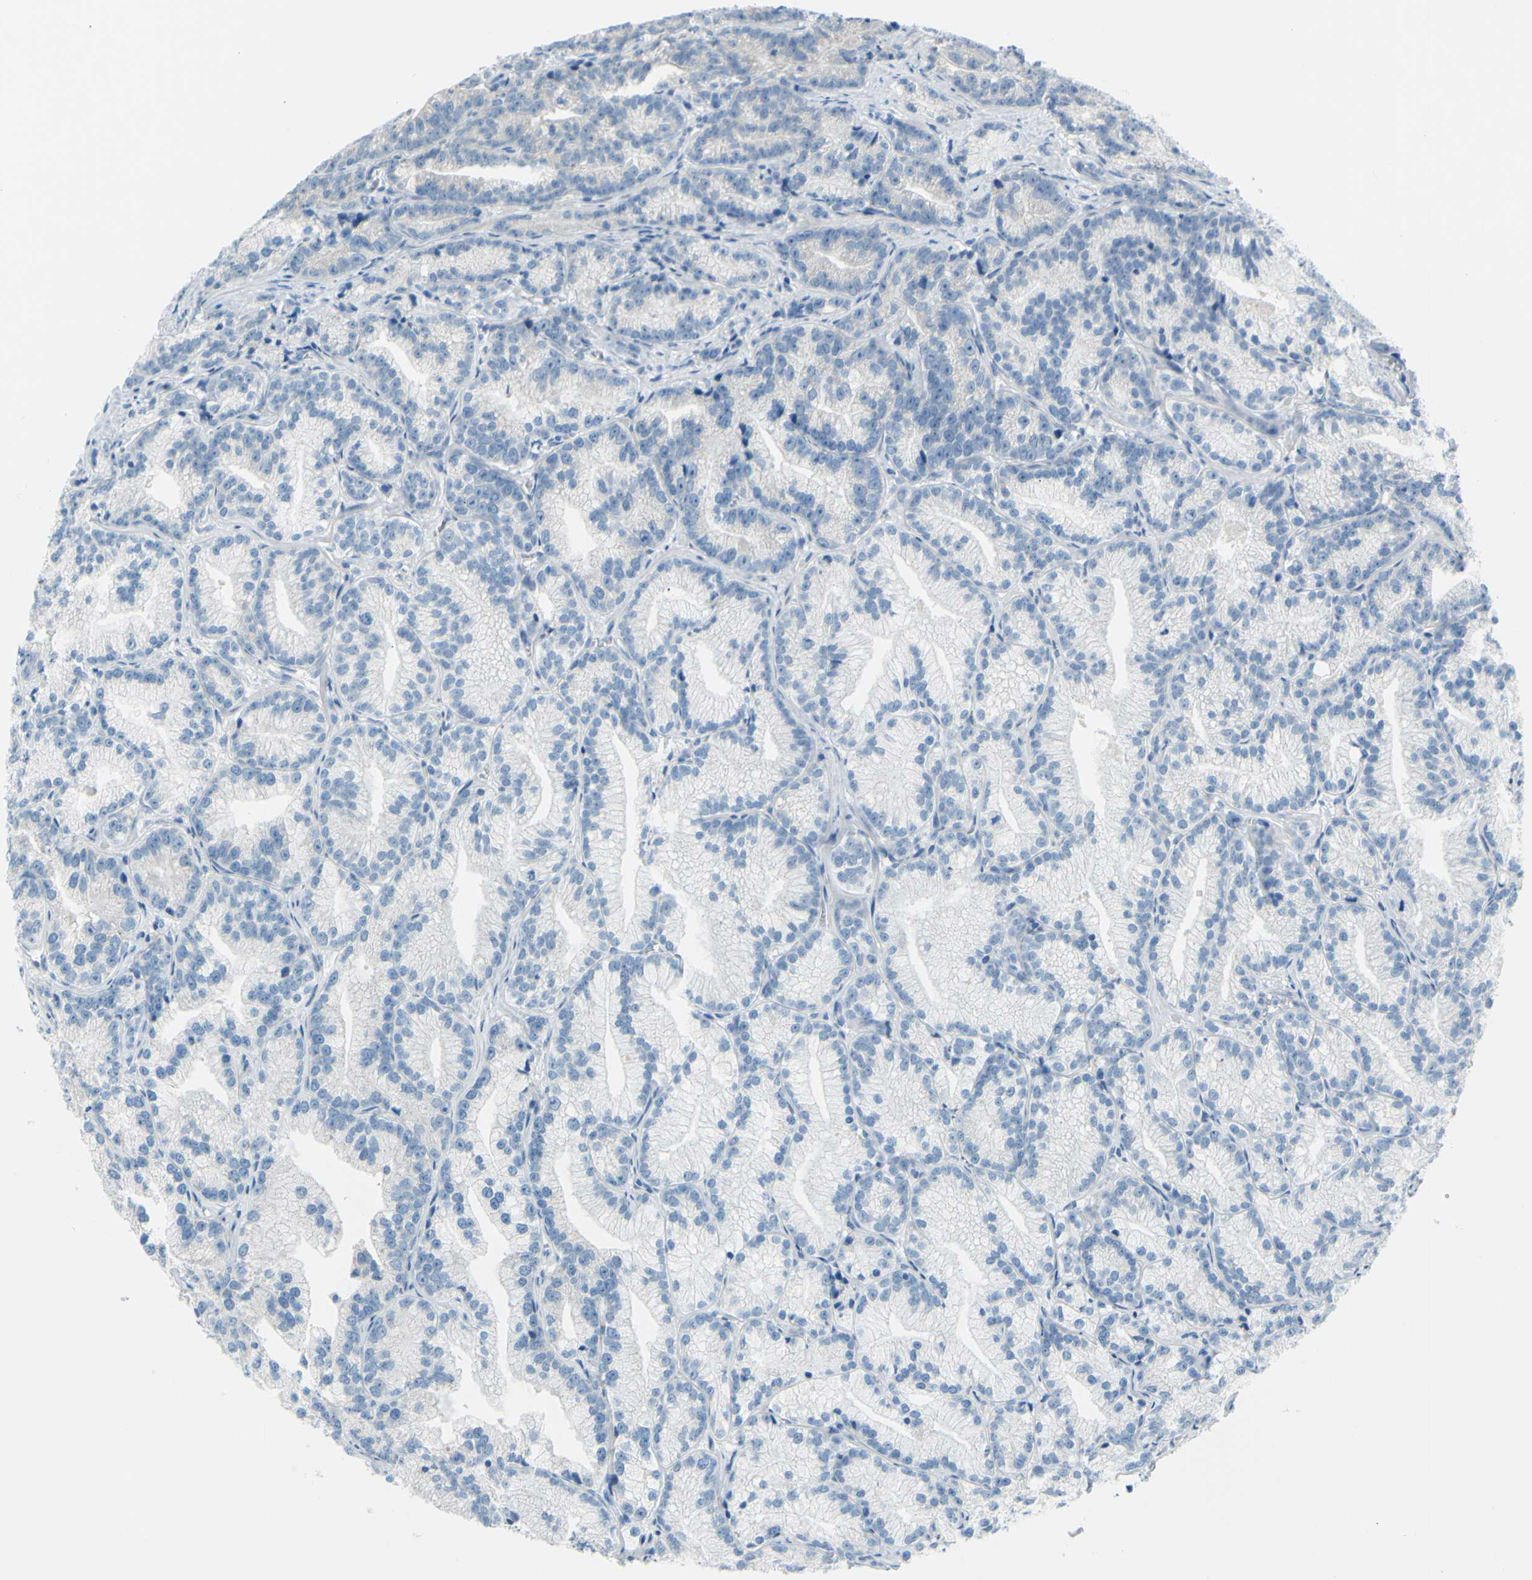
{"staining": {"intensity": "negative", "quantity": "none", "location": "none"}, "tissue": "prostate cancer", "cell_type": "Tumor cells", "image_type": "cancer", "snomed": [{"axis": "morphology", "description": "Adenocarcinoma, Low grade"}, {"axis": "topography", "description": "Prostate"}], "caption": "A high-resolution photomicrograph shows immunohistochemistry staining of prostate cancer, which demonstrates no significant expression in tumor cells. (Immunohistochemistry, brightfield microscopy, high magnification).", "gene": "SLC1A2", "patient": {"sex": "male", "age": 89}}